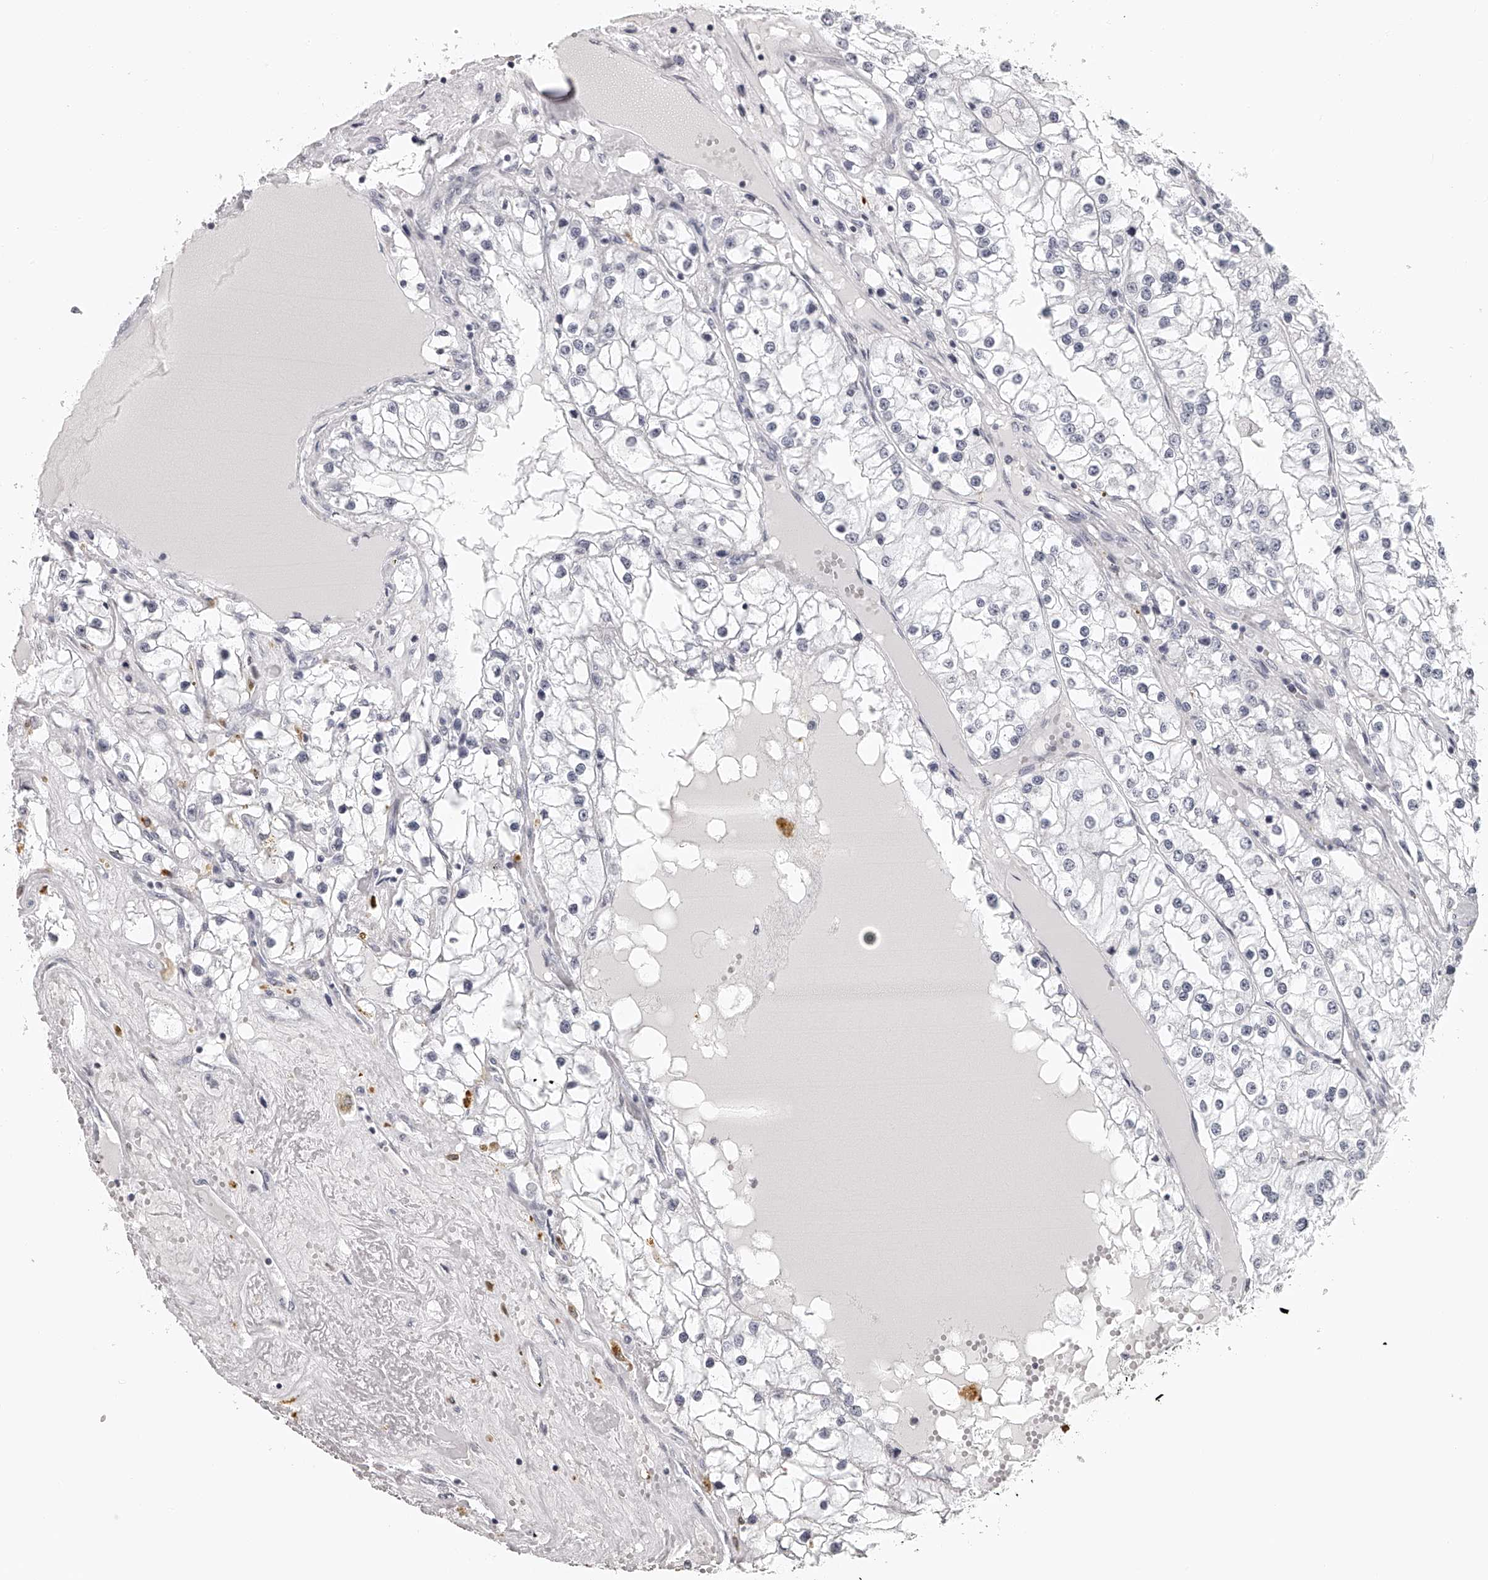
{"staining": {"intensity": "negative", "quantity": "none", "location": "none"}, "tissue": "renal cancer", "cell_type": "Tumor cells", "image_type": "cancer", "snomed": [{"axis": "morphology", "description": "Adenocarcinoma, NOS"}, {"axis": "topography", "description": "Kidney"}], "caption": "Human renal cancer stained for a protein using immunohistochemistry reveals no expression in tumor cells.", "gene": "SEC11C", "patient": {"sex": "male", "age": 68}}